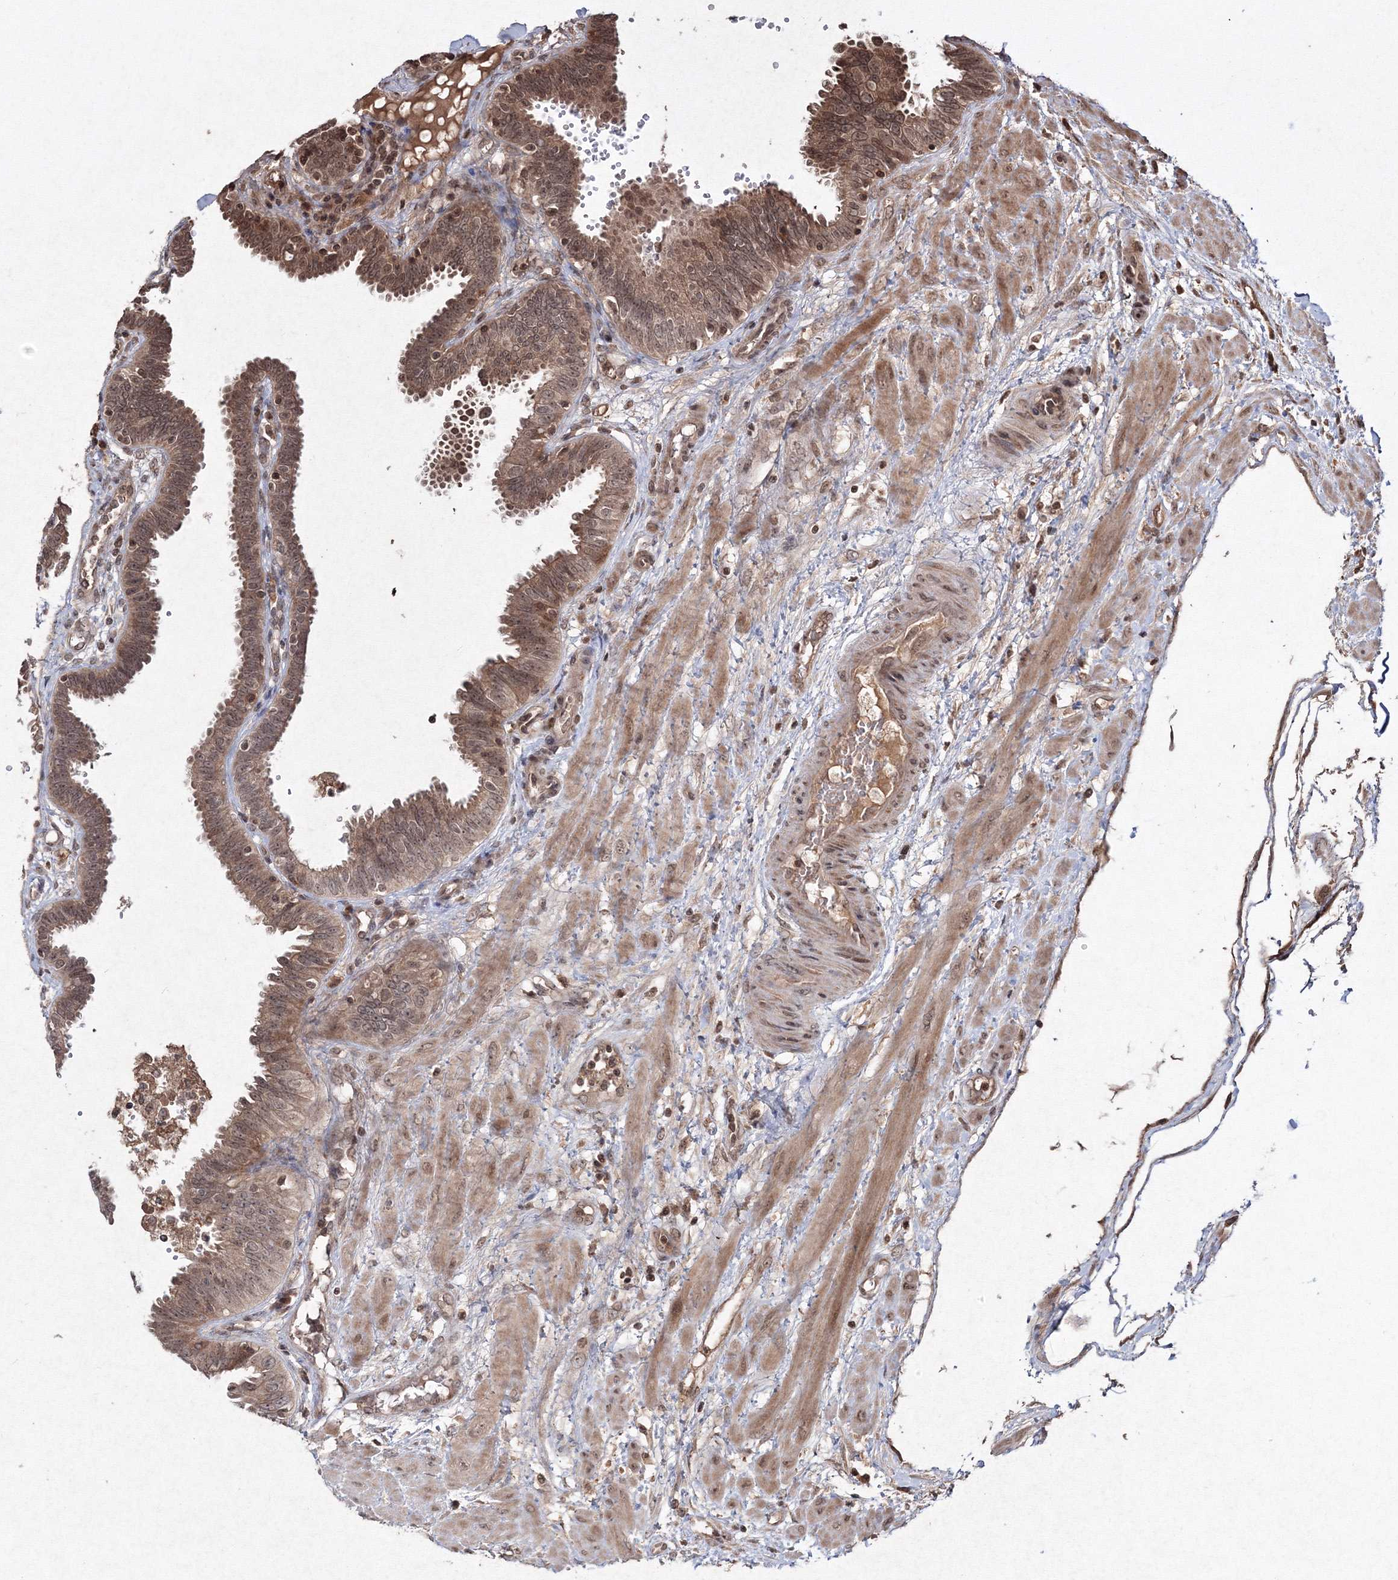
{"staining": {"intensity": "moderate", "quantity": ">75%", "location": "cytoplasmic/membranous,nuclear"}, "tissue": "fallopian tube", "cell_type": "Glandular cells", "image_type": "normal", "snomed": [{"axis": "morphology", "description": "Normal tissue, NOS"}, {"axis": "topography", "description": "Fallopian tube"}], "caption": "DAB (3,3'-diaminobenzidine) immunohistochemical staining of benign fallopian tube exhibits moderate cytoplasmic/membranous,nuclear protein staining in approximately >75% of glandular cells.", "gene": "PEX13", "patient": {"sex": "female", "age": 32}}